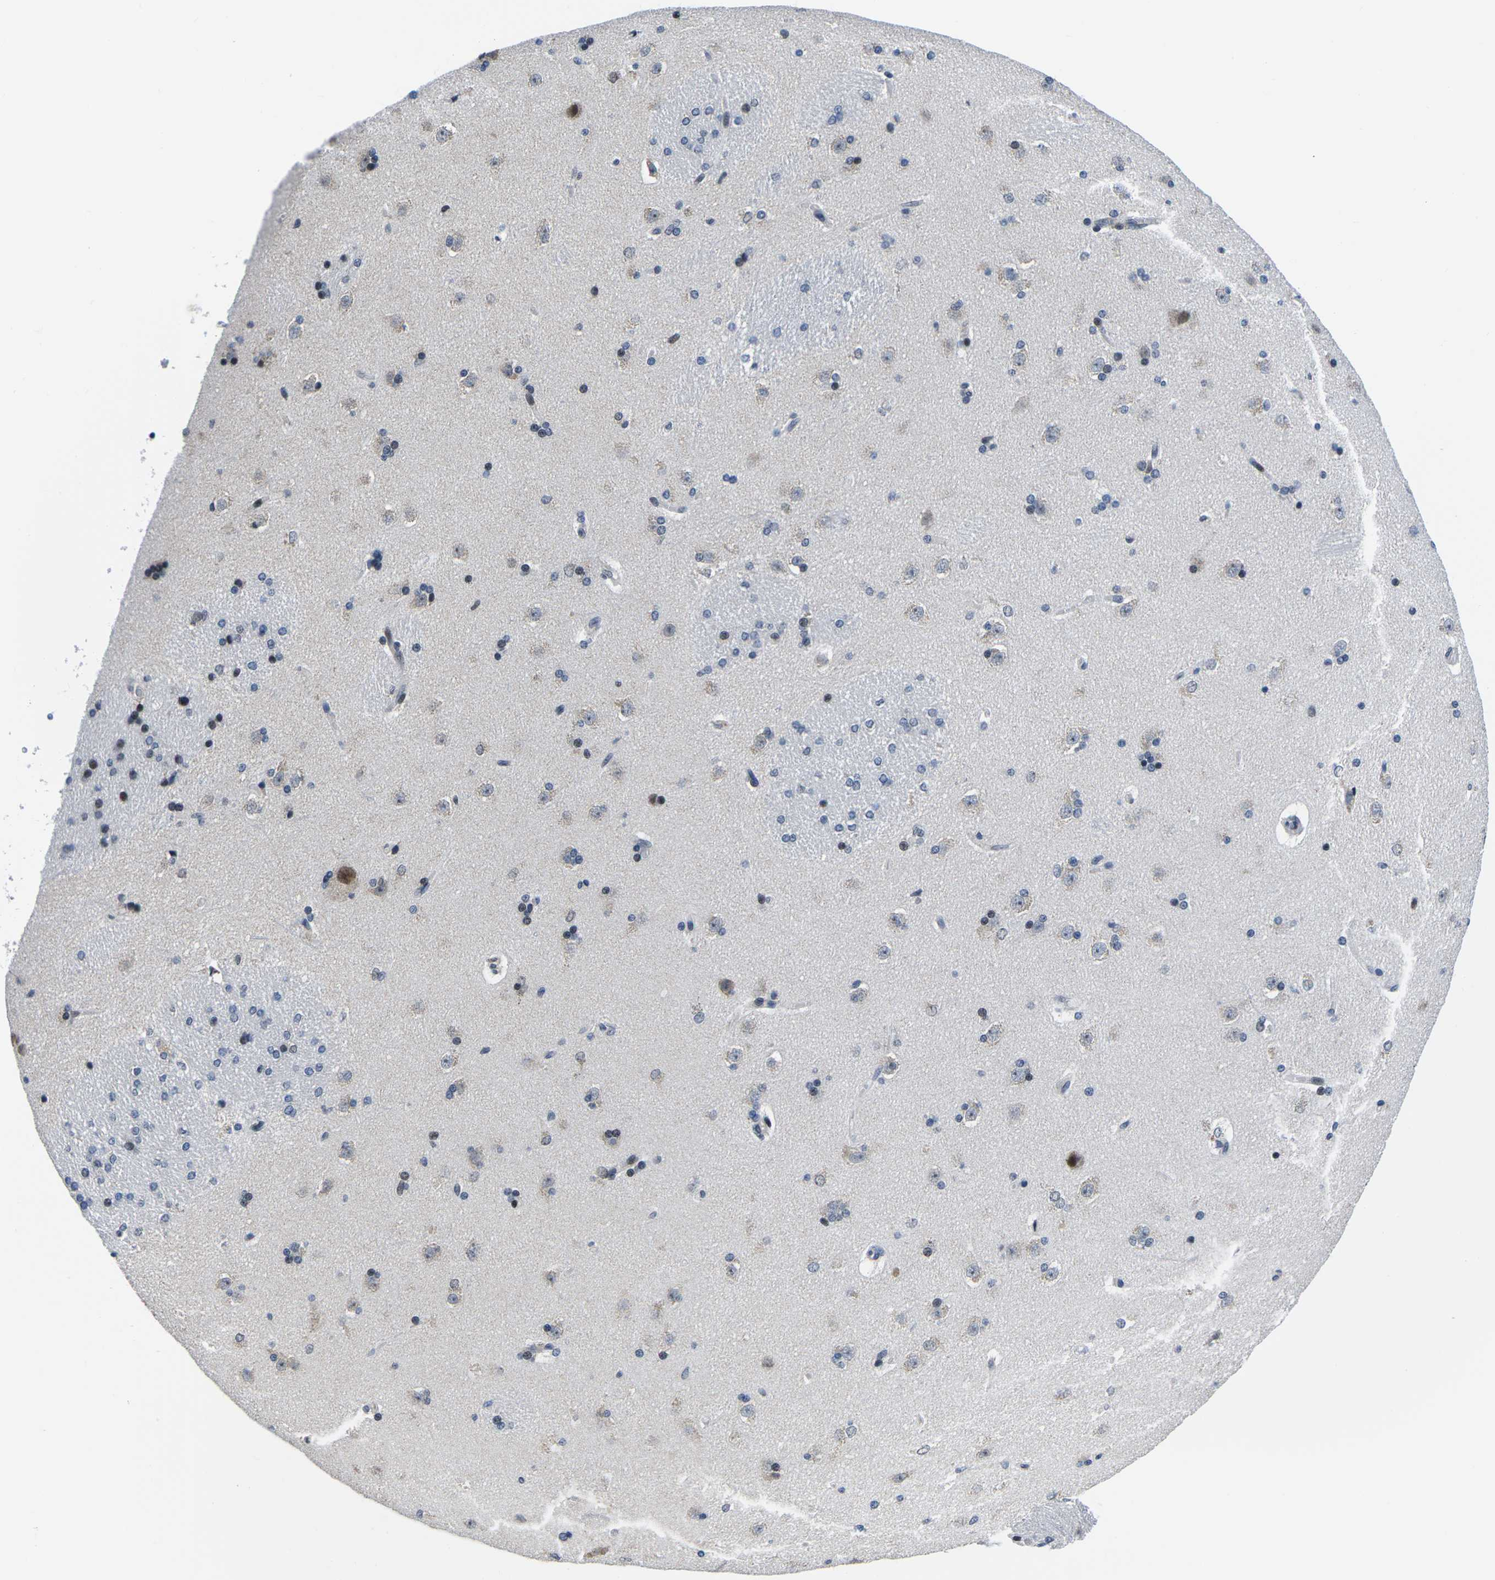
{"staining": {"intensity": "weak", "quantity": "<25%", "location": "cytoplasmic/membranous"}, "tissue": "caudate", "cell_type": "Glial cells", "image_type": "normal", "snomed": [{"axis": "morphology", "description": "Normal tissue, NOS"}, {"axis": "topography", "description": "Lateral ventricle wall"}], "caption": "An image of human caudate is negative for staining in glial cells. (Brightfield microscopy of DAB (3,3'-diaminobenzidine) IHC at high magnification).", "gene": "CDC73", "patient": {"sex": "female", "age": 19}}